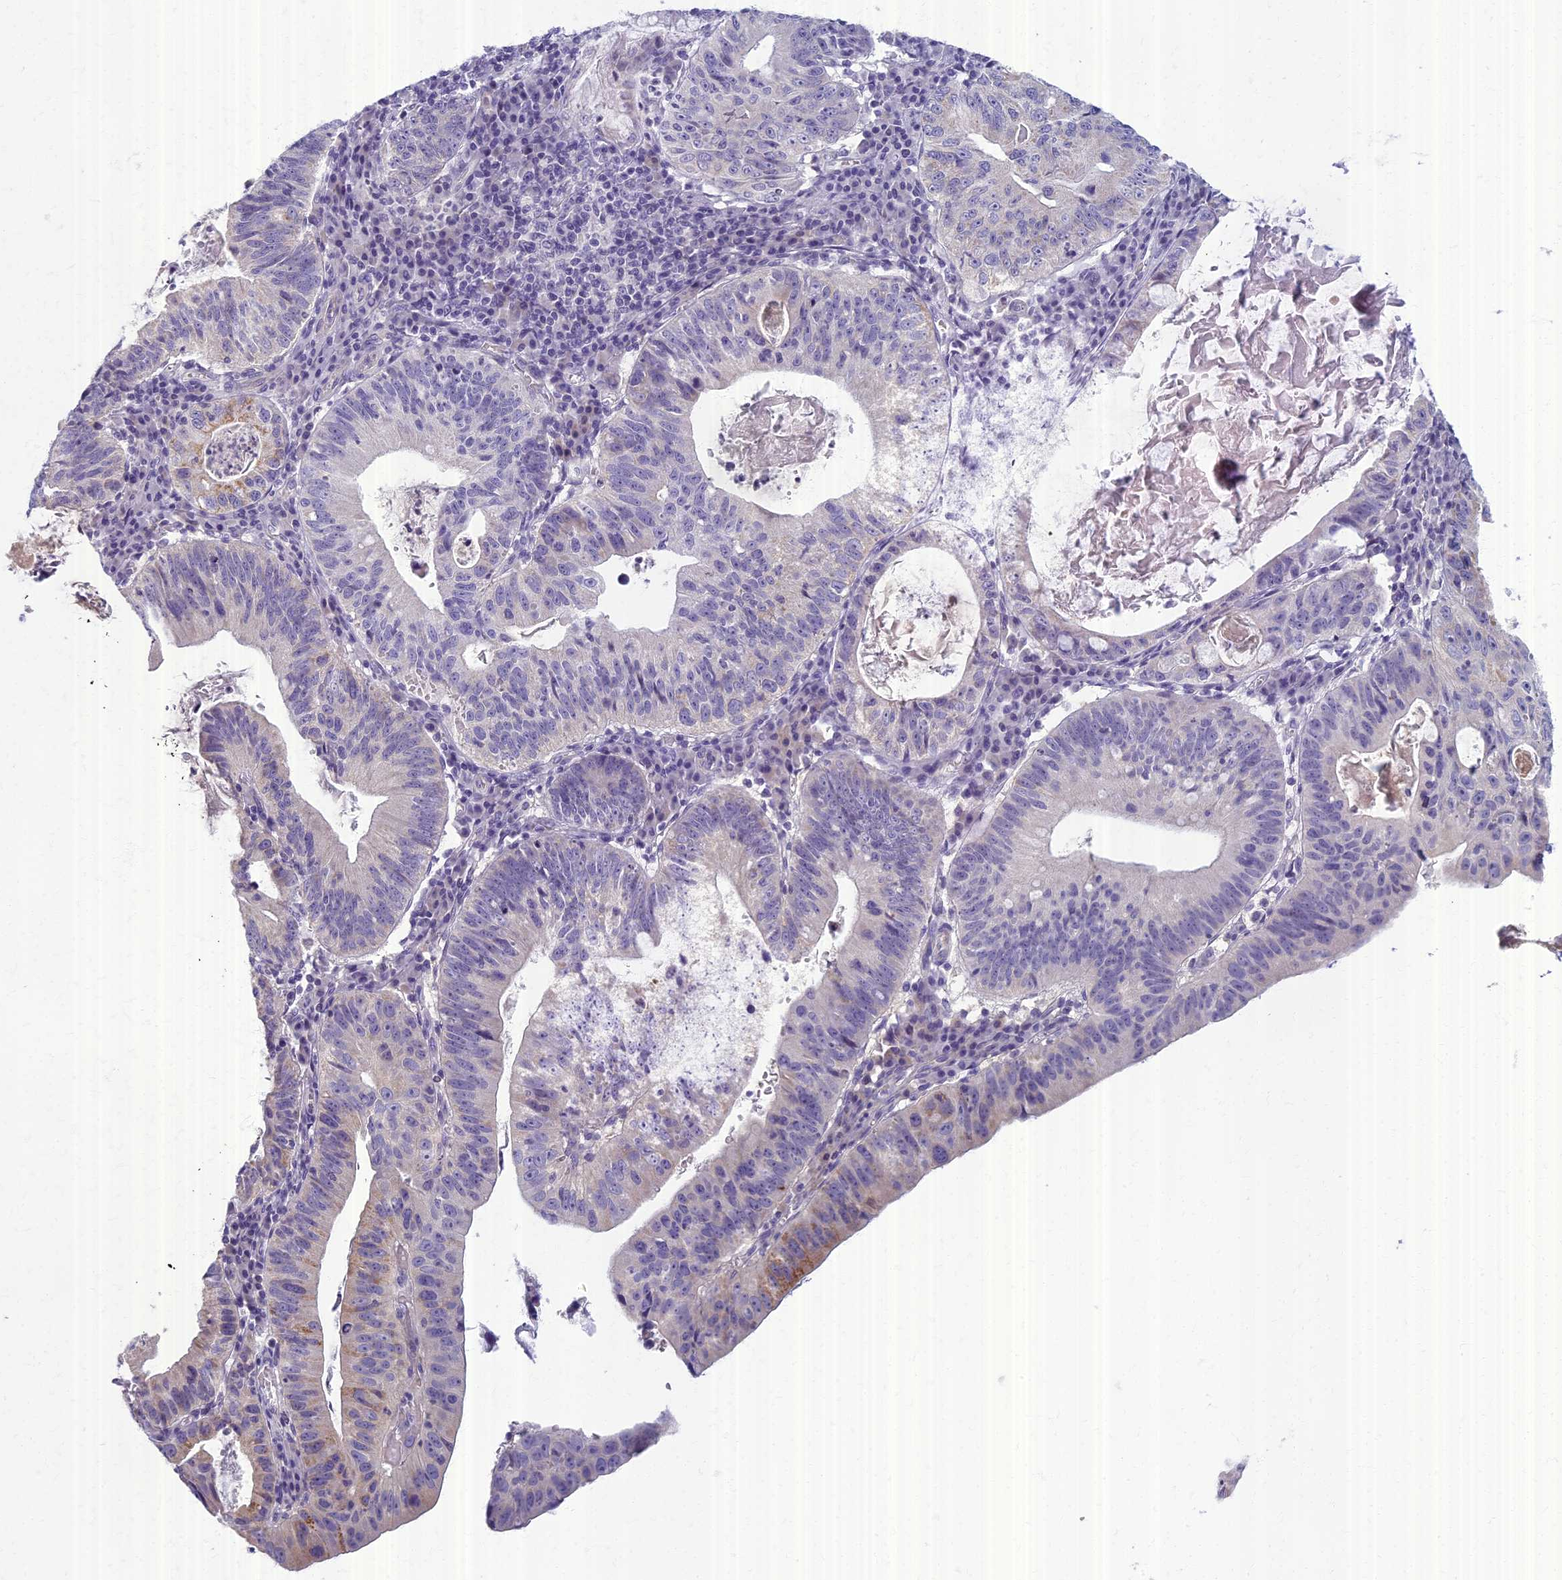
{"staining": {"intensity": "weak", "quantity": "<25%", "location": "cytoplasmic/membranous"}, "tissue": "stomach cancer", "cell_type": "Tumor cells", "image_type": "cancer", "snomed": [{"axis": "morphology", "description": "Adenocarcinoma, NOS"}, {"axis": "topography", "description": "Stomach"}], "caption": "Immunohistochemistry (IHC) of human stomach cancer reveals no positivity in tumor cells.", "gene": "AP4E1", "patient": {"sex": "male", "age": 59}}